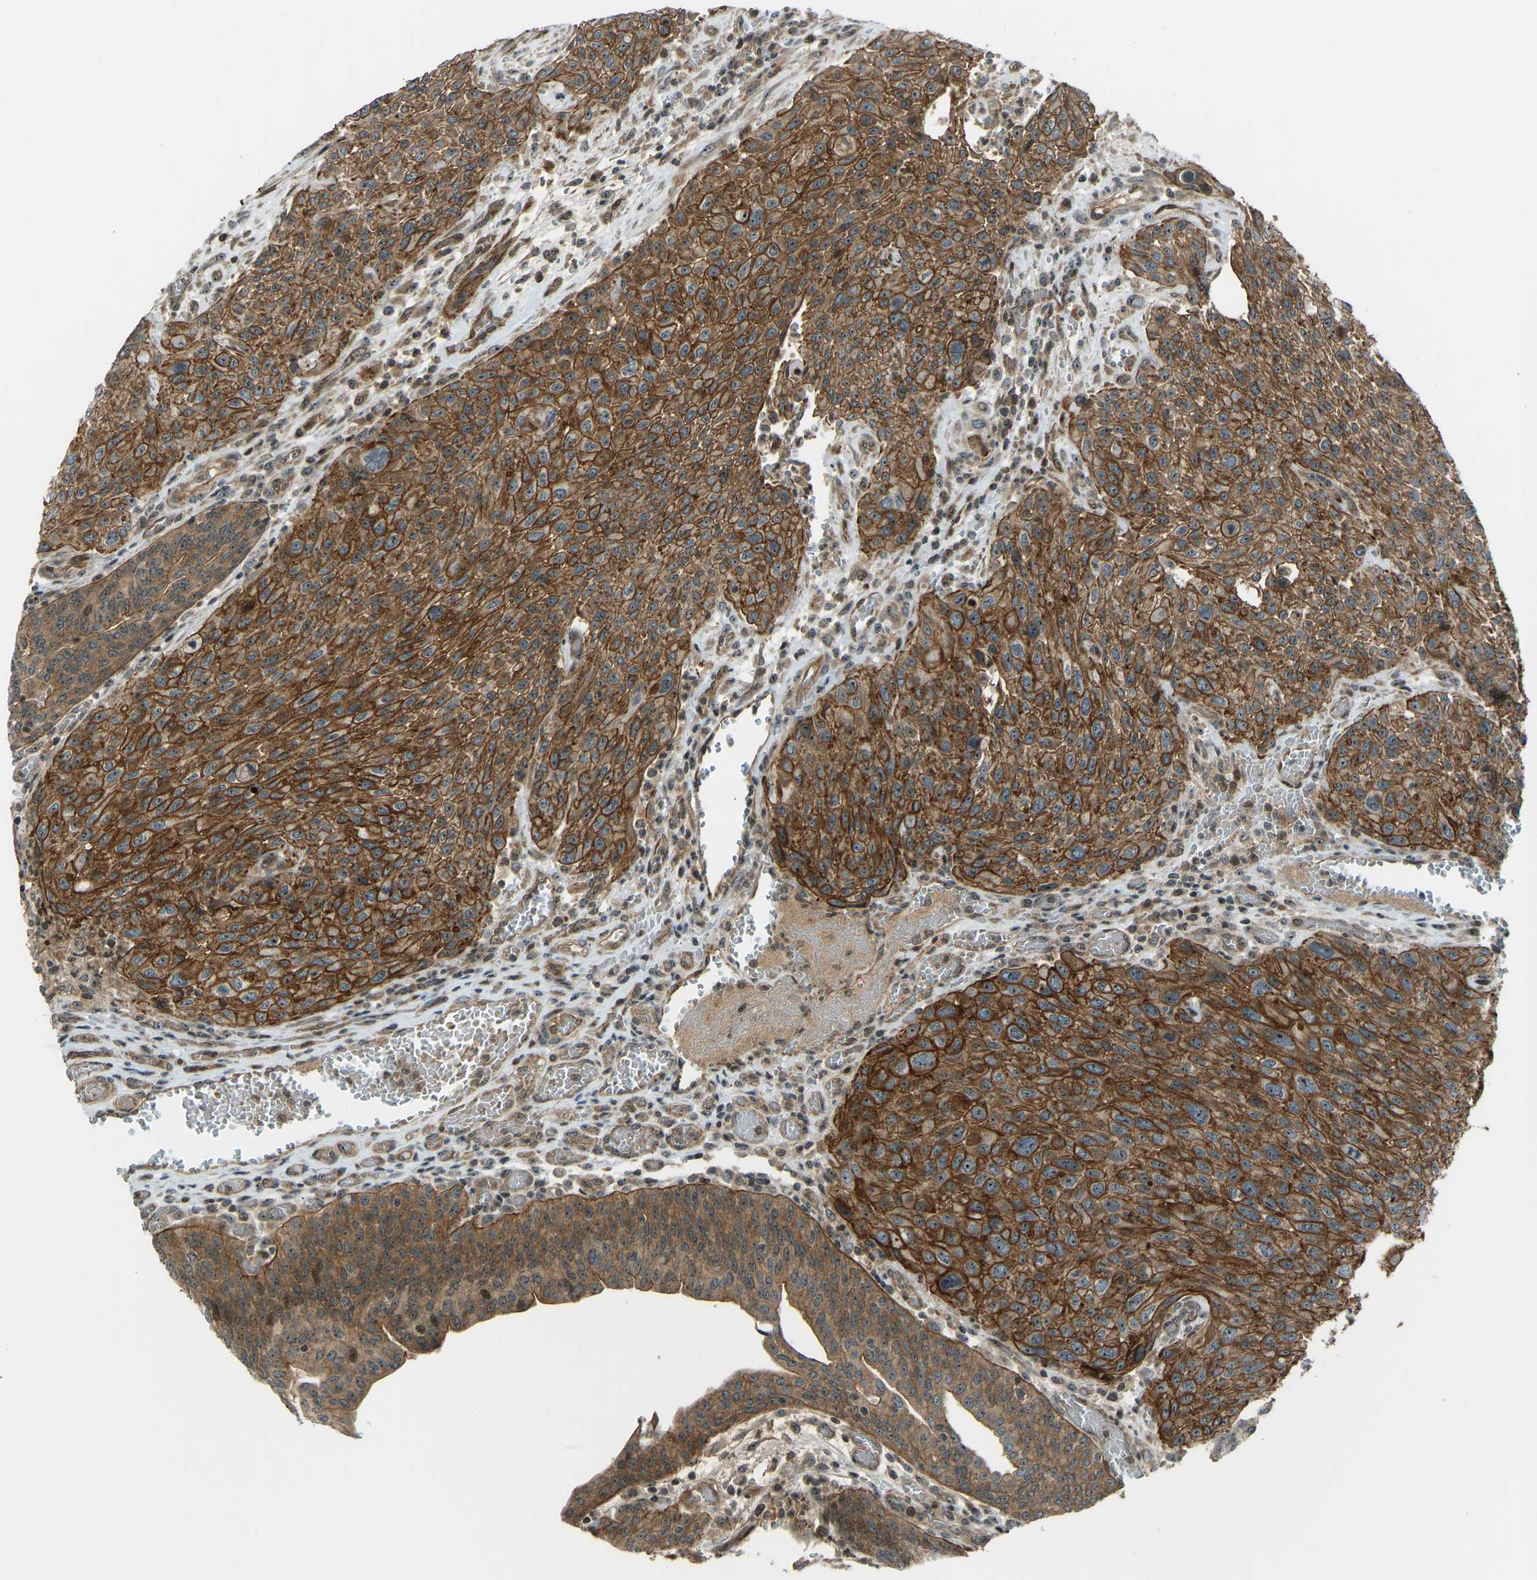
{"staining": {"intensity": "strong", "quantity": ">75%", "location": "cytoplasmic/membranous"}, "tissue": "urothelial cancer", "cell_type": "Tumor cells", "image_type": "cancer", "snomed": [{"axis": "morphology", "description": "Urothelial carcinoma, Low grade"}, {"axis": "morphology", "description": "Urothelial carcinoma, High grade"}, {"axis": "topography", "description": "Urinary bladder"}], "caption": "Protein expression analysis of urothelial cancer exhibits strong cytoplasmic/membranous staining in approximately >75% of tumor cells. Immunohistochemistry stains the protein in brown and the nuclei are stained blue.", "gene": "SVOPL", "patient": {"sex": "male", "age": 35}}